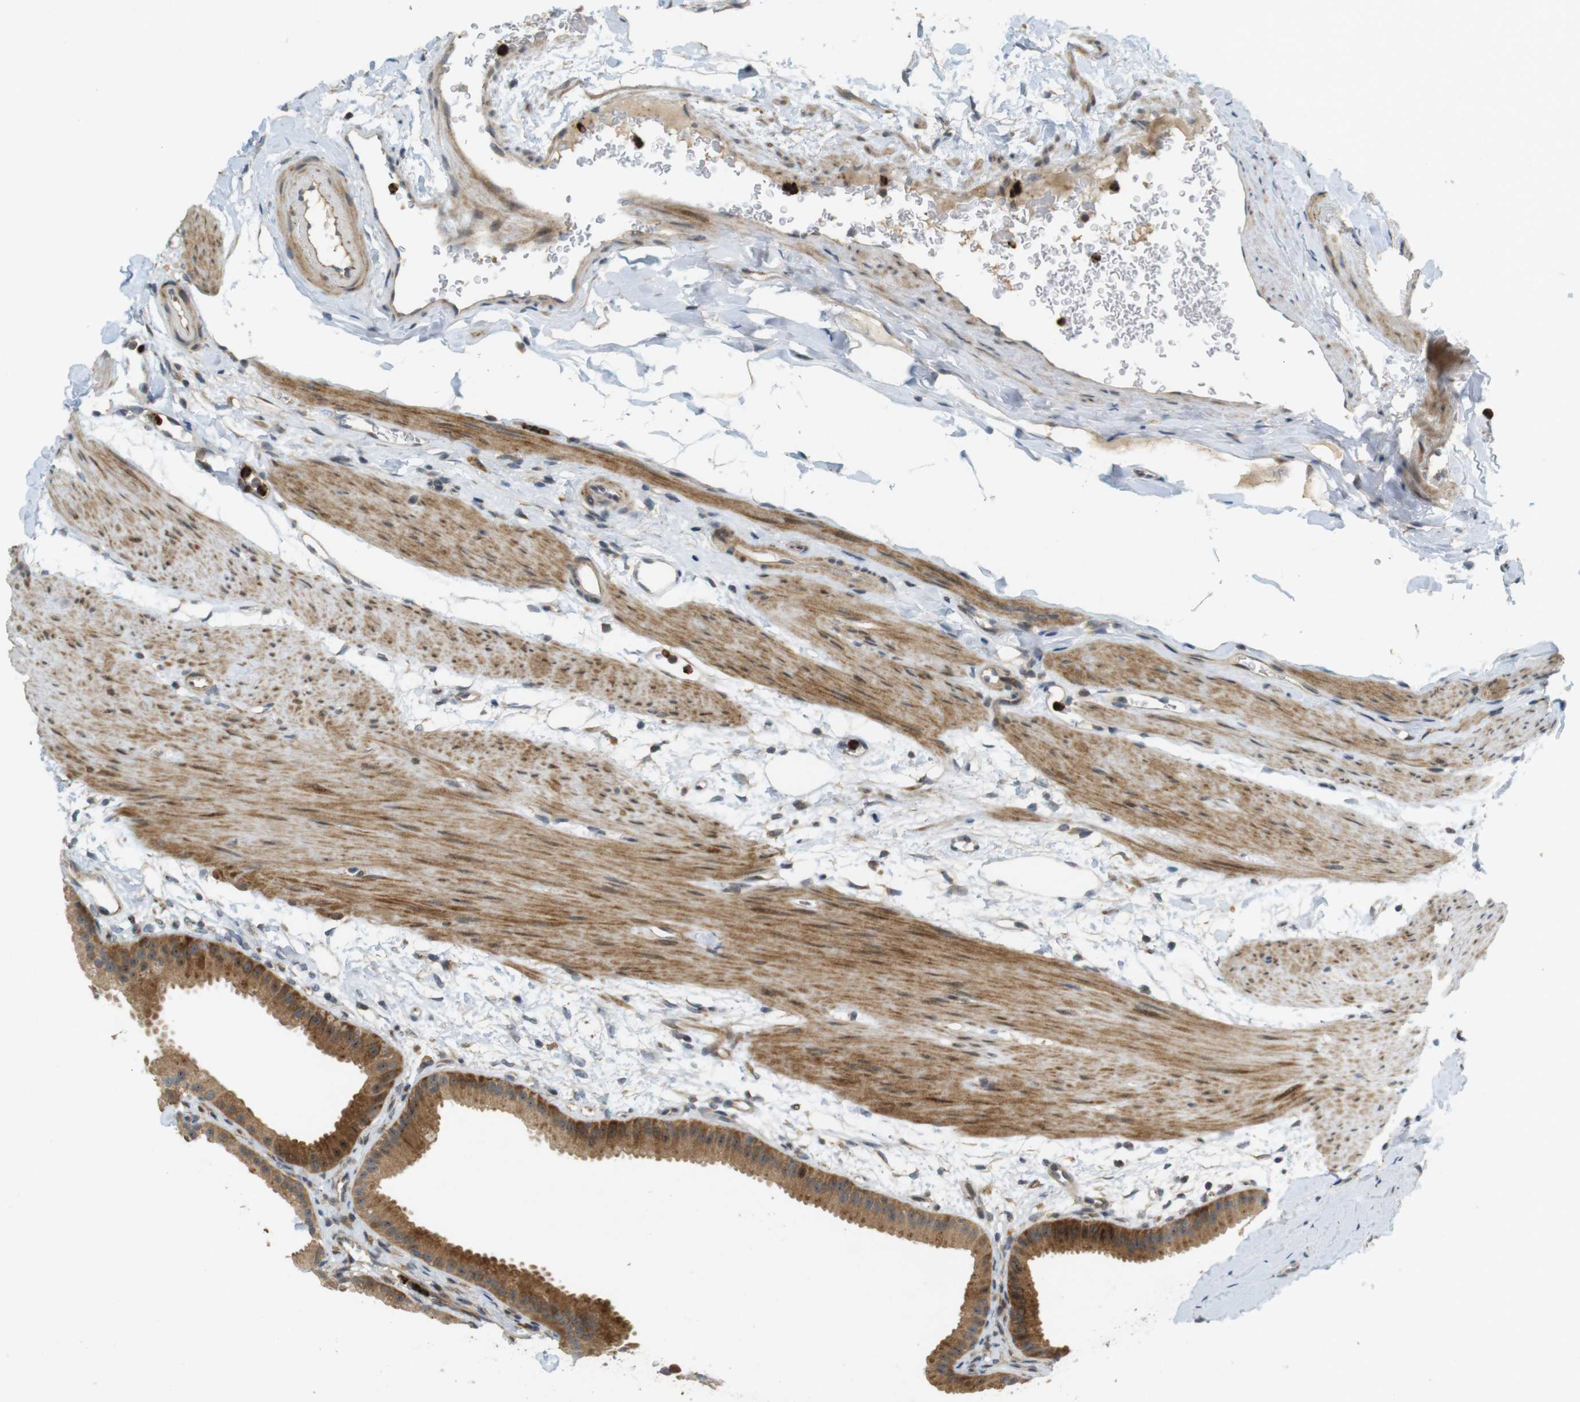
{"staining": {"intensity": "moderate", "quantity": ">75%", "location": "cytoplasmic/membranous,nuclear"}, "tissue": "gallbladder", "cell_type": "Glandular cells", "image_type": "normal", "snomed": [{"axis": "morphology", "description": "Normal tissue, NOS"}, {"axis": "topography", "description": "Gallbladder"}], "caption": "Benign gallbladder was stained to show a protein in brown. There is medium levels of moderate cytoplasmic/membranous,nuclear staining in approximately >75% of glandular cells.", "gene": "TMX3", "patient": {"sex": "female", "age": 64}}